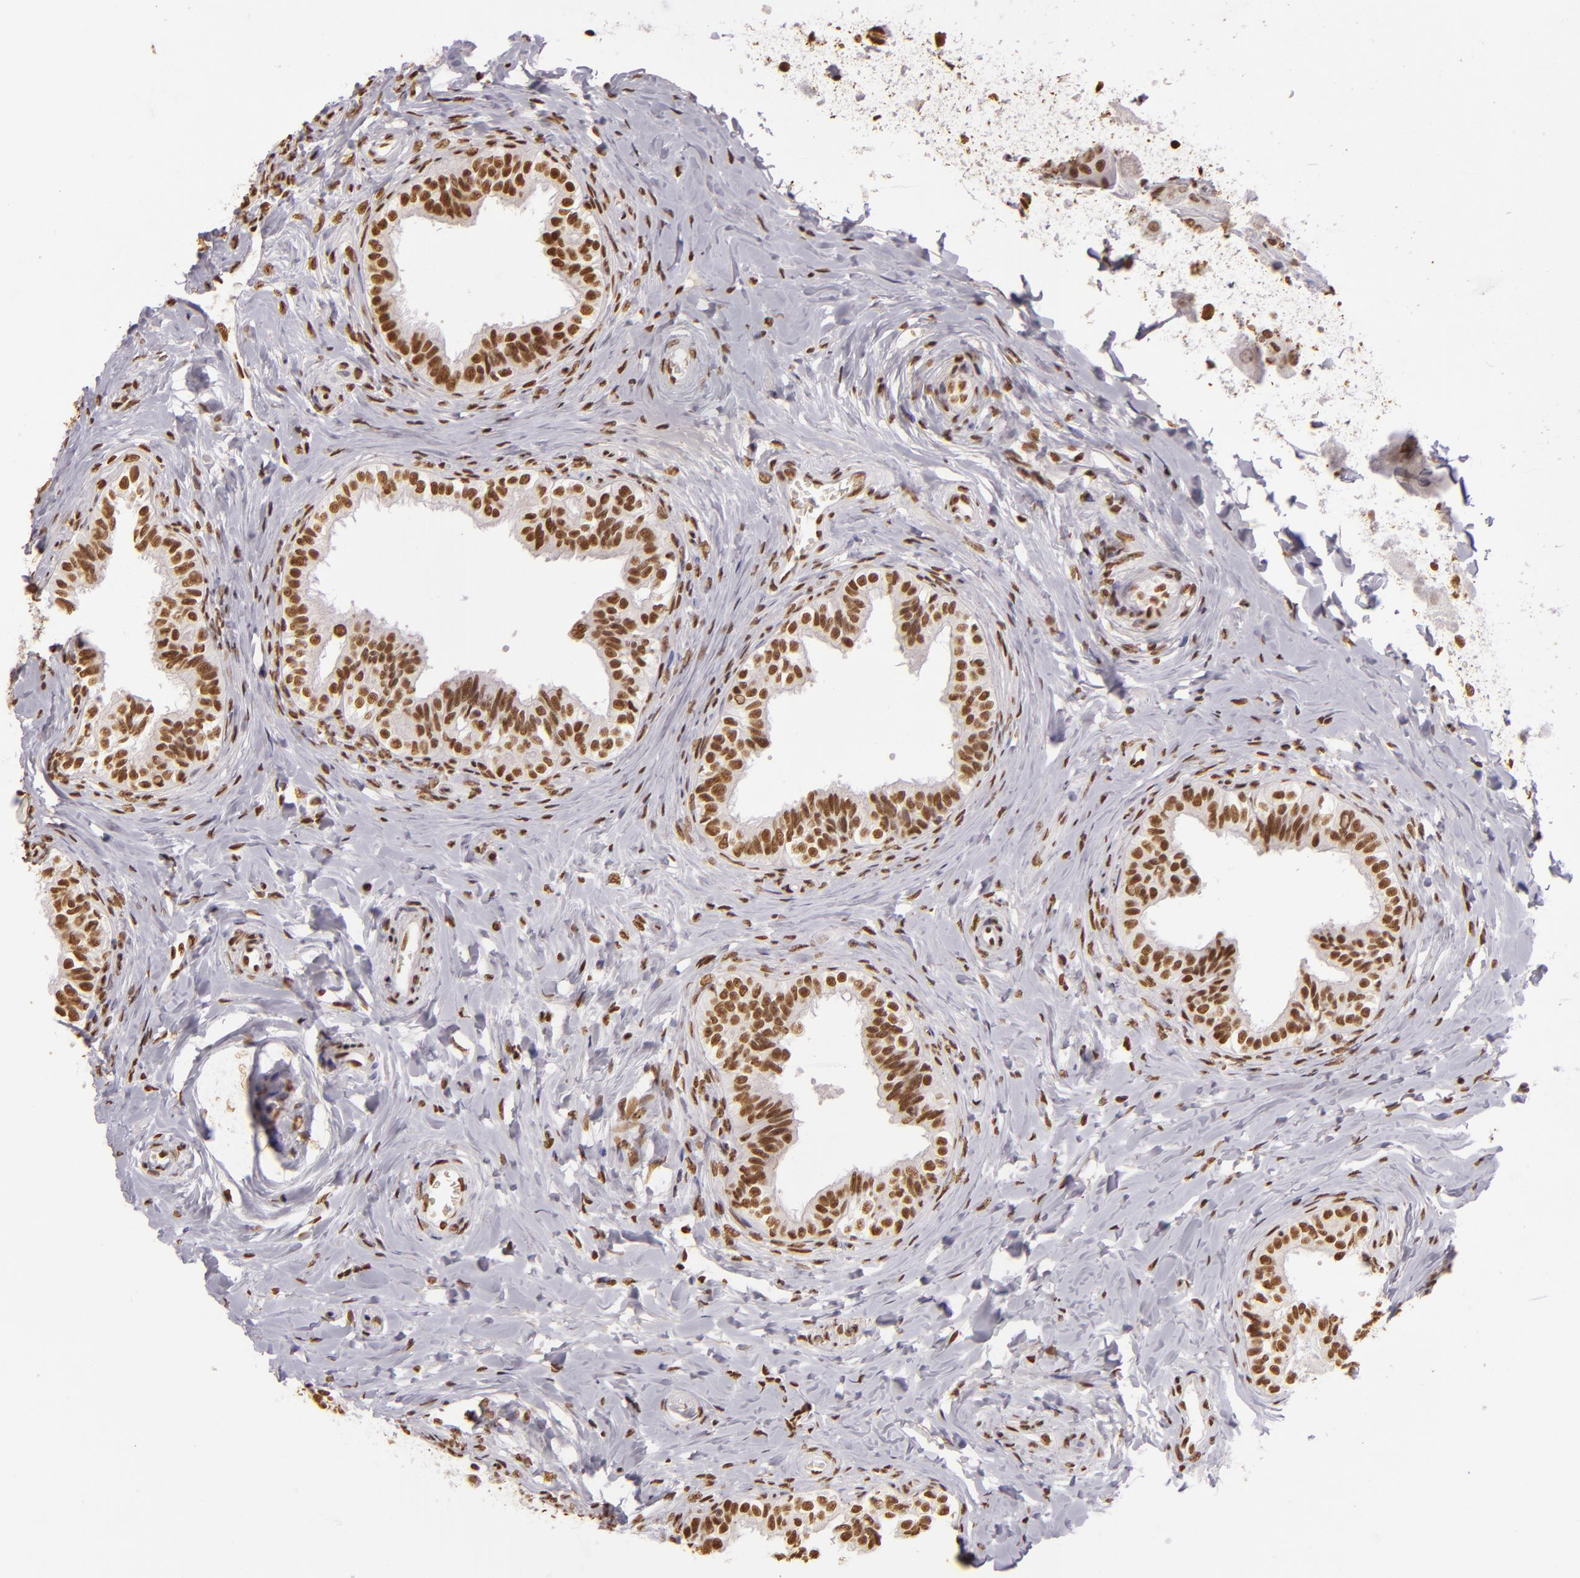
{"staining": {"intensity": "strong", "quantity": ">75%", "location": "nuclear"}, "tissue": "epididymis", "cell_type": "Glandular cells", "image_type": "normal", "snomed": [{"axis": "morphology", "description": "Normal tissue, NOS"}, {"axis": "topography", "description": "Soft tissue"}, {"axis": "topography", "description": "Epididymis"}], "caption": "An immunohistochemistry (IHC) image of benign tissue is shown. Protein staining in brown labels strong nuclear positivity in epididymis within glandular cells.", "gene": "PAPOLA", "patient": {"sex": "male", "age": 26}}